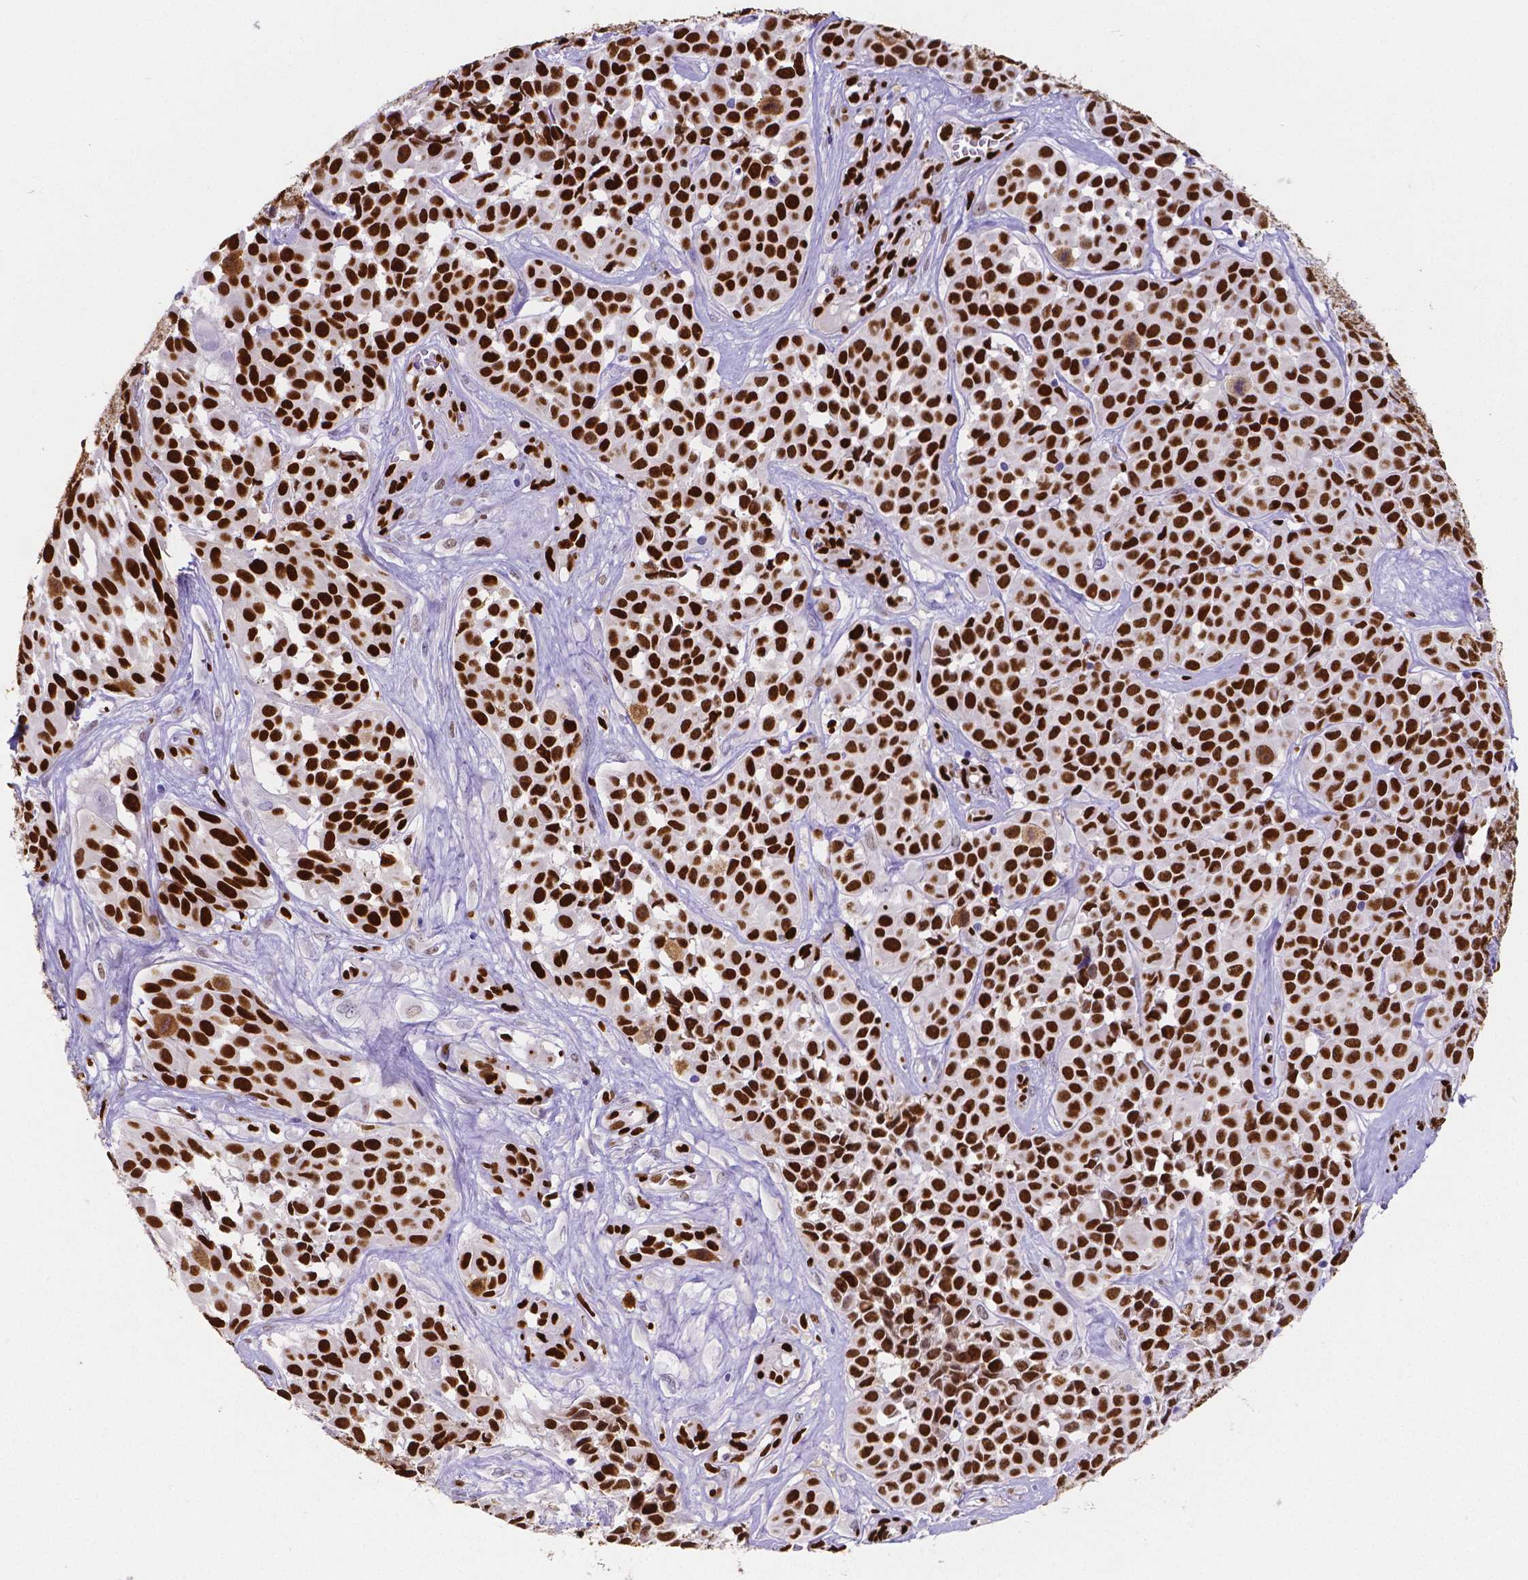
{"staining": {"intensity": "strong", "quantity": ">75%", "location": "nuclear"}, "tissue": "melanoma", "cell_type": "Tumor cells", "image_type": "cancer", "snomed": [{"axis": "morphology", "description": "Malignant melanoma, NOS"}, {"axis": "topography", "description": "Skin"}], "caption": "Tumor cells show high levels of strong nuclear expression in approximately >75% of cells in melanoma.", "gene": "MEF2C", "patient": {"sex": "female", "age": 88}}